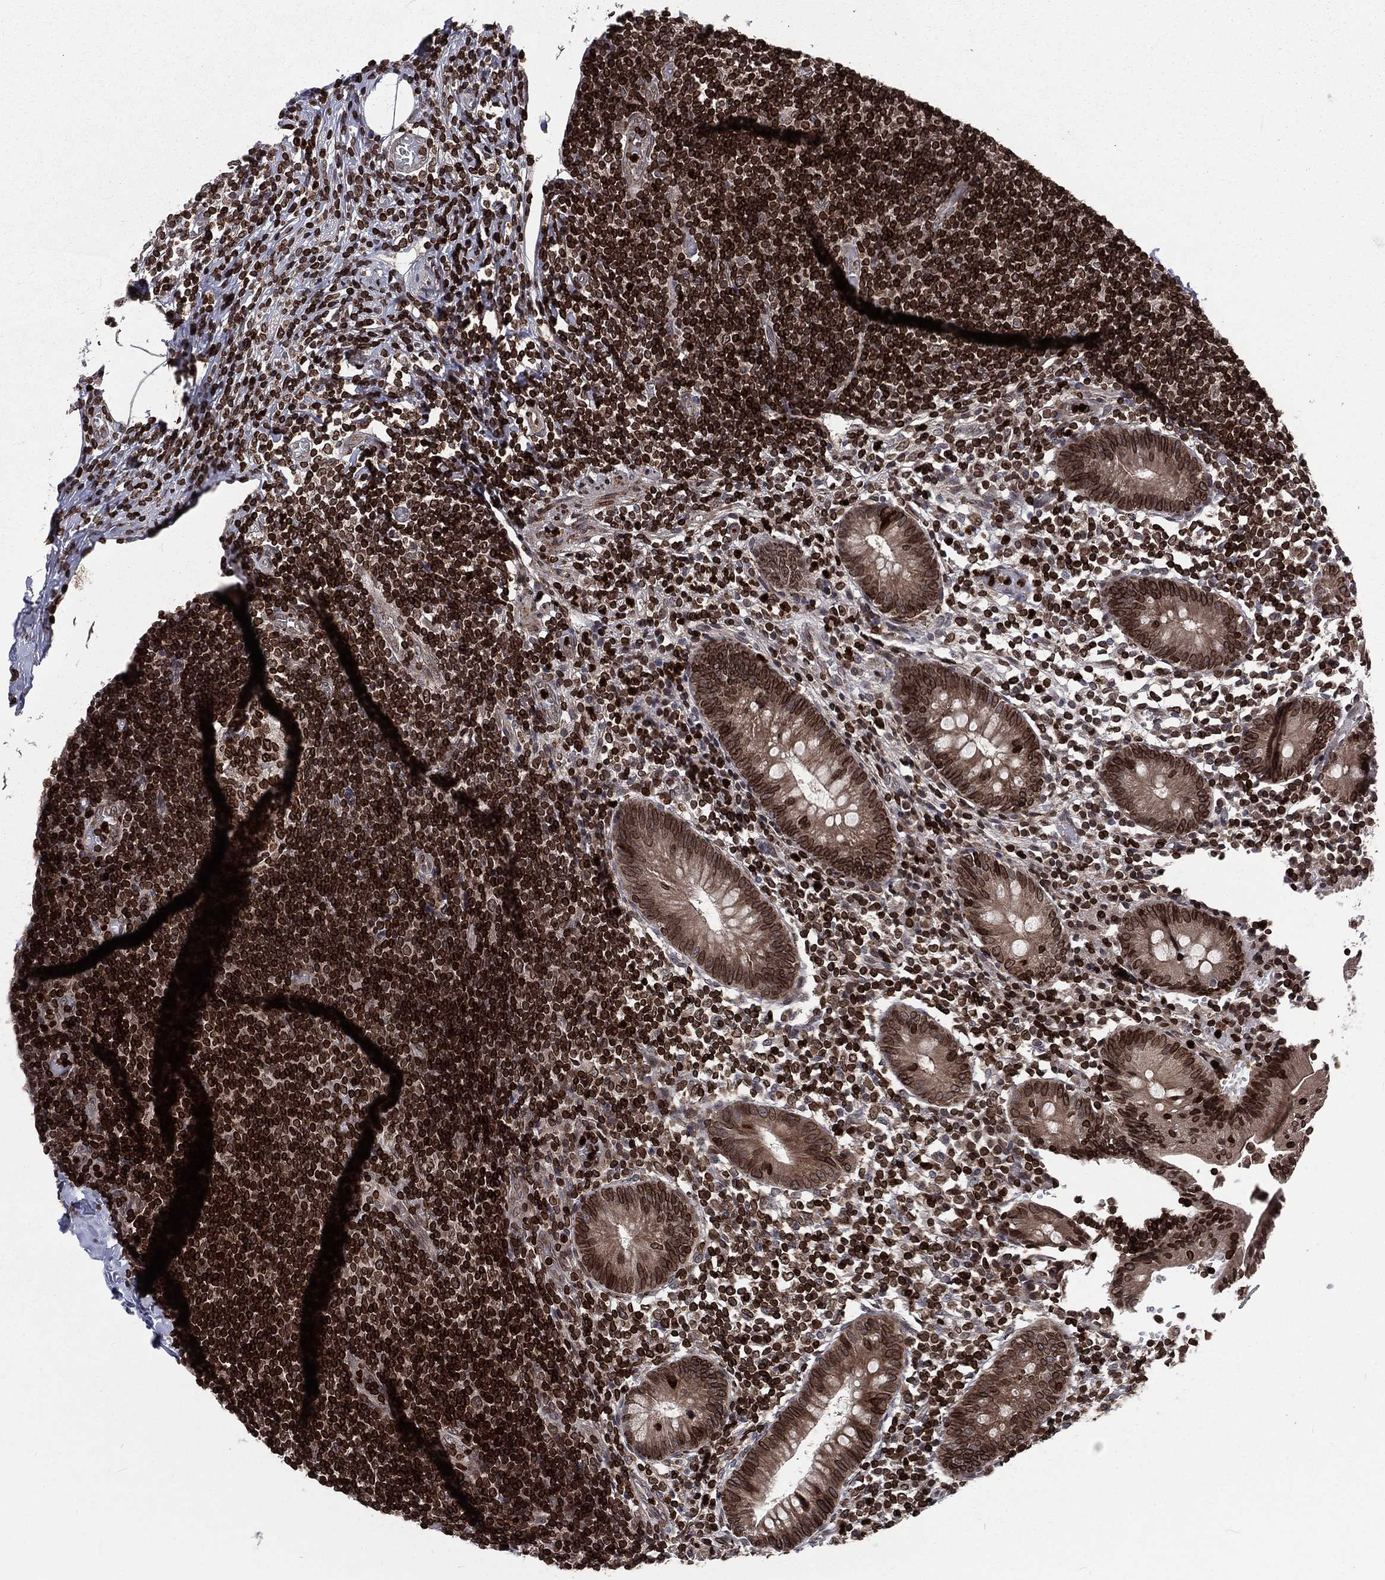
{"staining": {"intensity": "strong", "quantity": "25%-75%", "location": "cytoplasmic/membranous,nuclear"}, "tissue": "appendix", "cell_type": "Glandular cells", "image_type": "normal", "snomed": [{"axis": "morphology", "description": "Normal tissue, NOS"}, {"axis": "topography", "description": "Appendix"}], "caption": "Appendix stained for a protein reveals strong cytoplasmic/membranous,nuclear positivity in glandular cells. (DAB (3,3'-diaminobenzidine) IHC with brightfield microscopy, high magnification).", "gene": "LBR", "patient": {"sex": "female", "age": 40}}